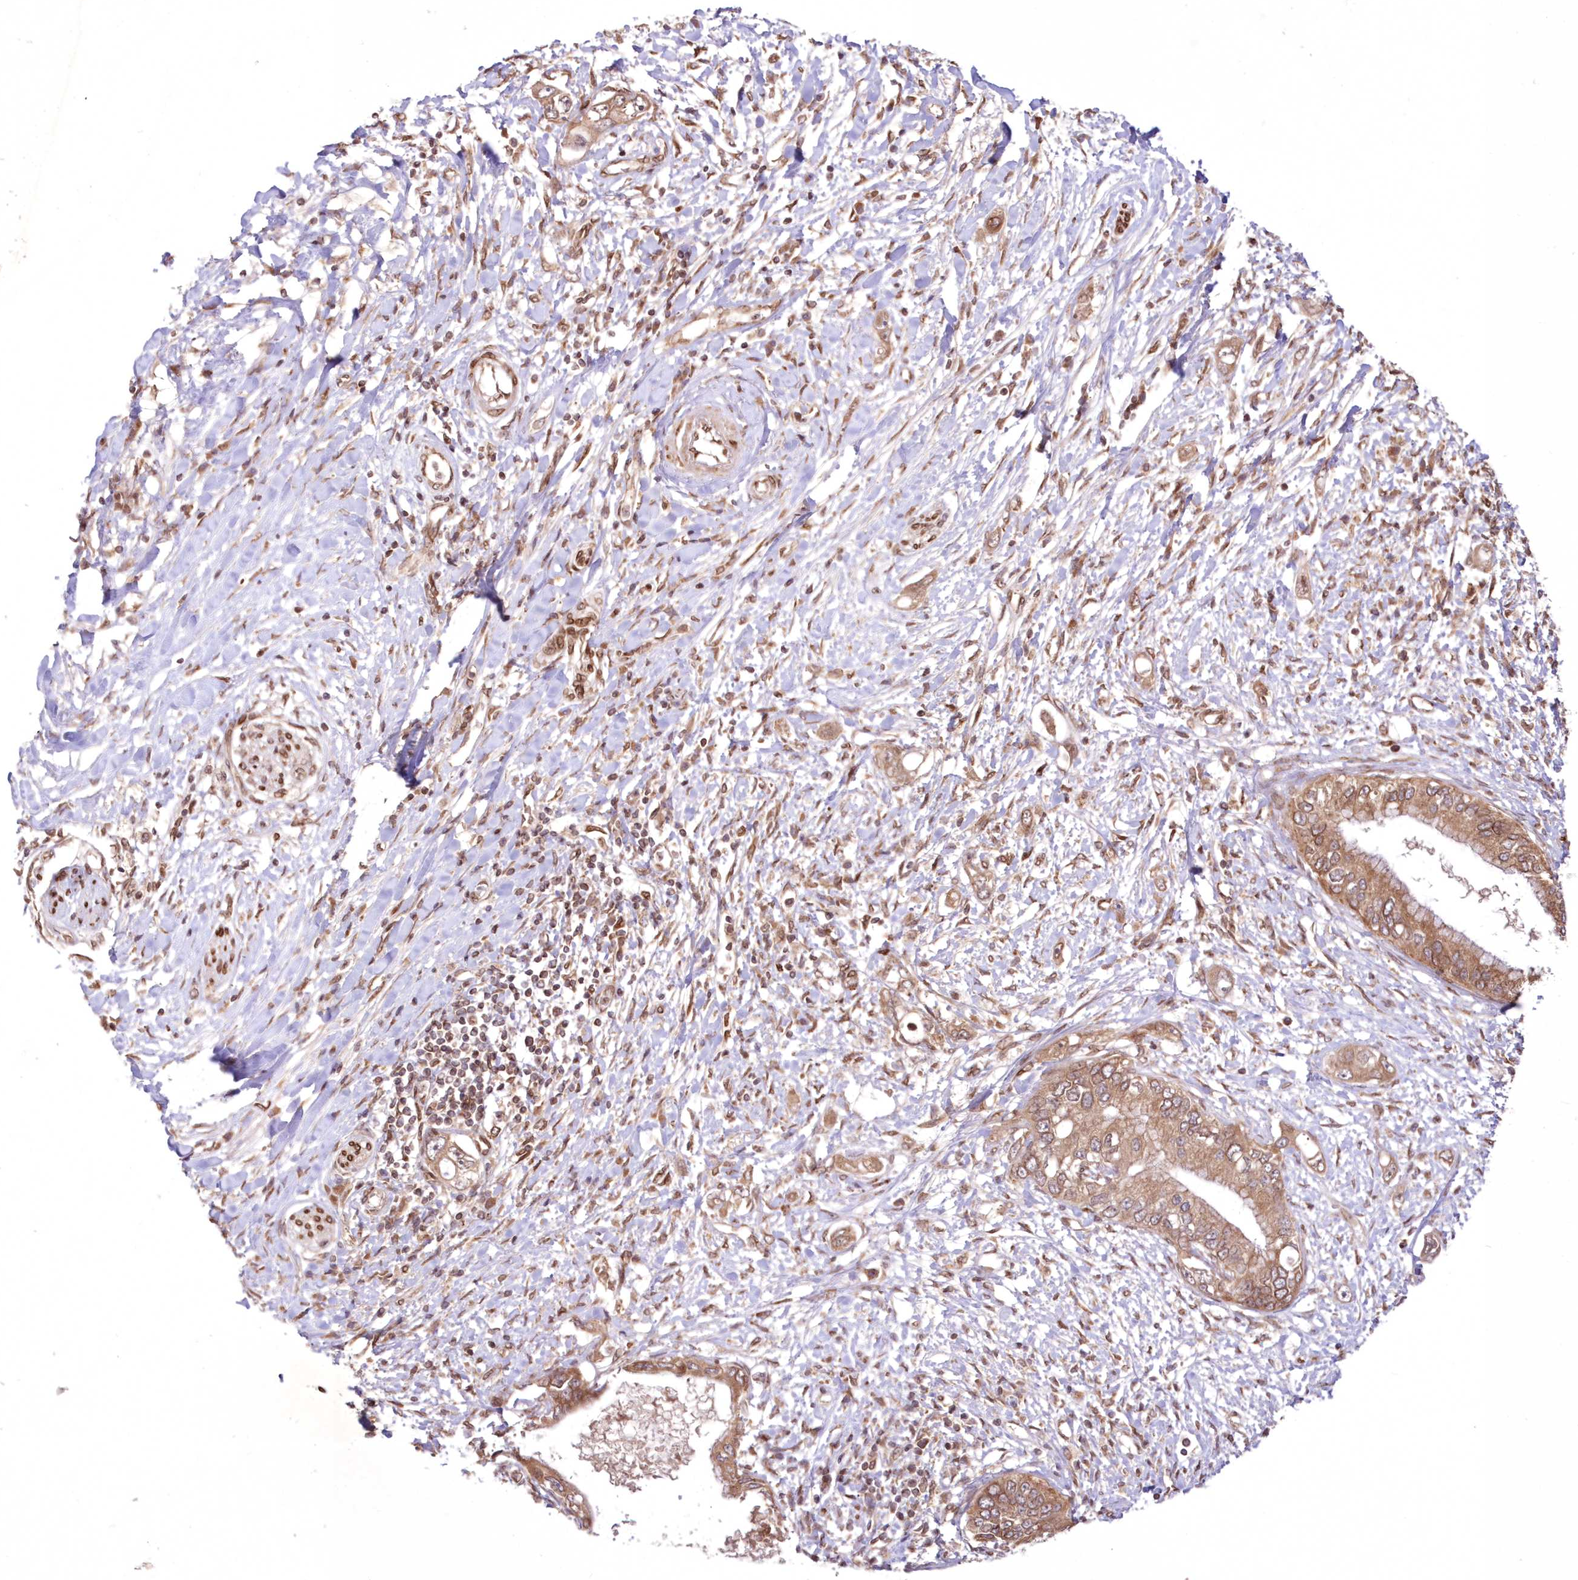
{"staining": {"intensity": "moderate", "quantity": ">75%", "location": "cytoplasmic/membranous"}, "tissue": "pancreatic cancer", "cell_type": "Tumor cells", "image_type": "cancer", "snomed": [{"axis": "morphology", "description": "Inflammation, NOS"}, {"axis": "morphology", "description": "Adenocarcinoma, NOS"}, {"axis": "topography", "description": "Pancreas"}], "caption": "Protein expression analysis of pancreatic cancer exhibits moderate cytoplasmic/membranous staining in about >75% of tumor cells.", "gene": "DNAJC27", "patient": {"sex": "female", "age": 56}}